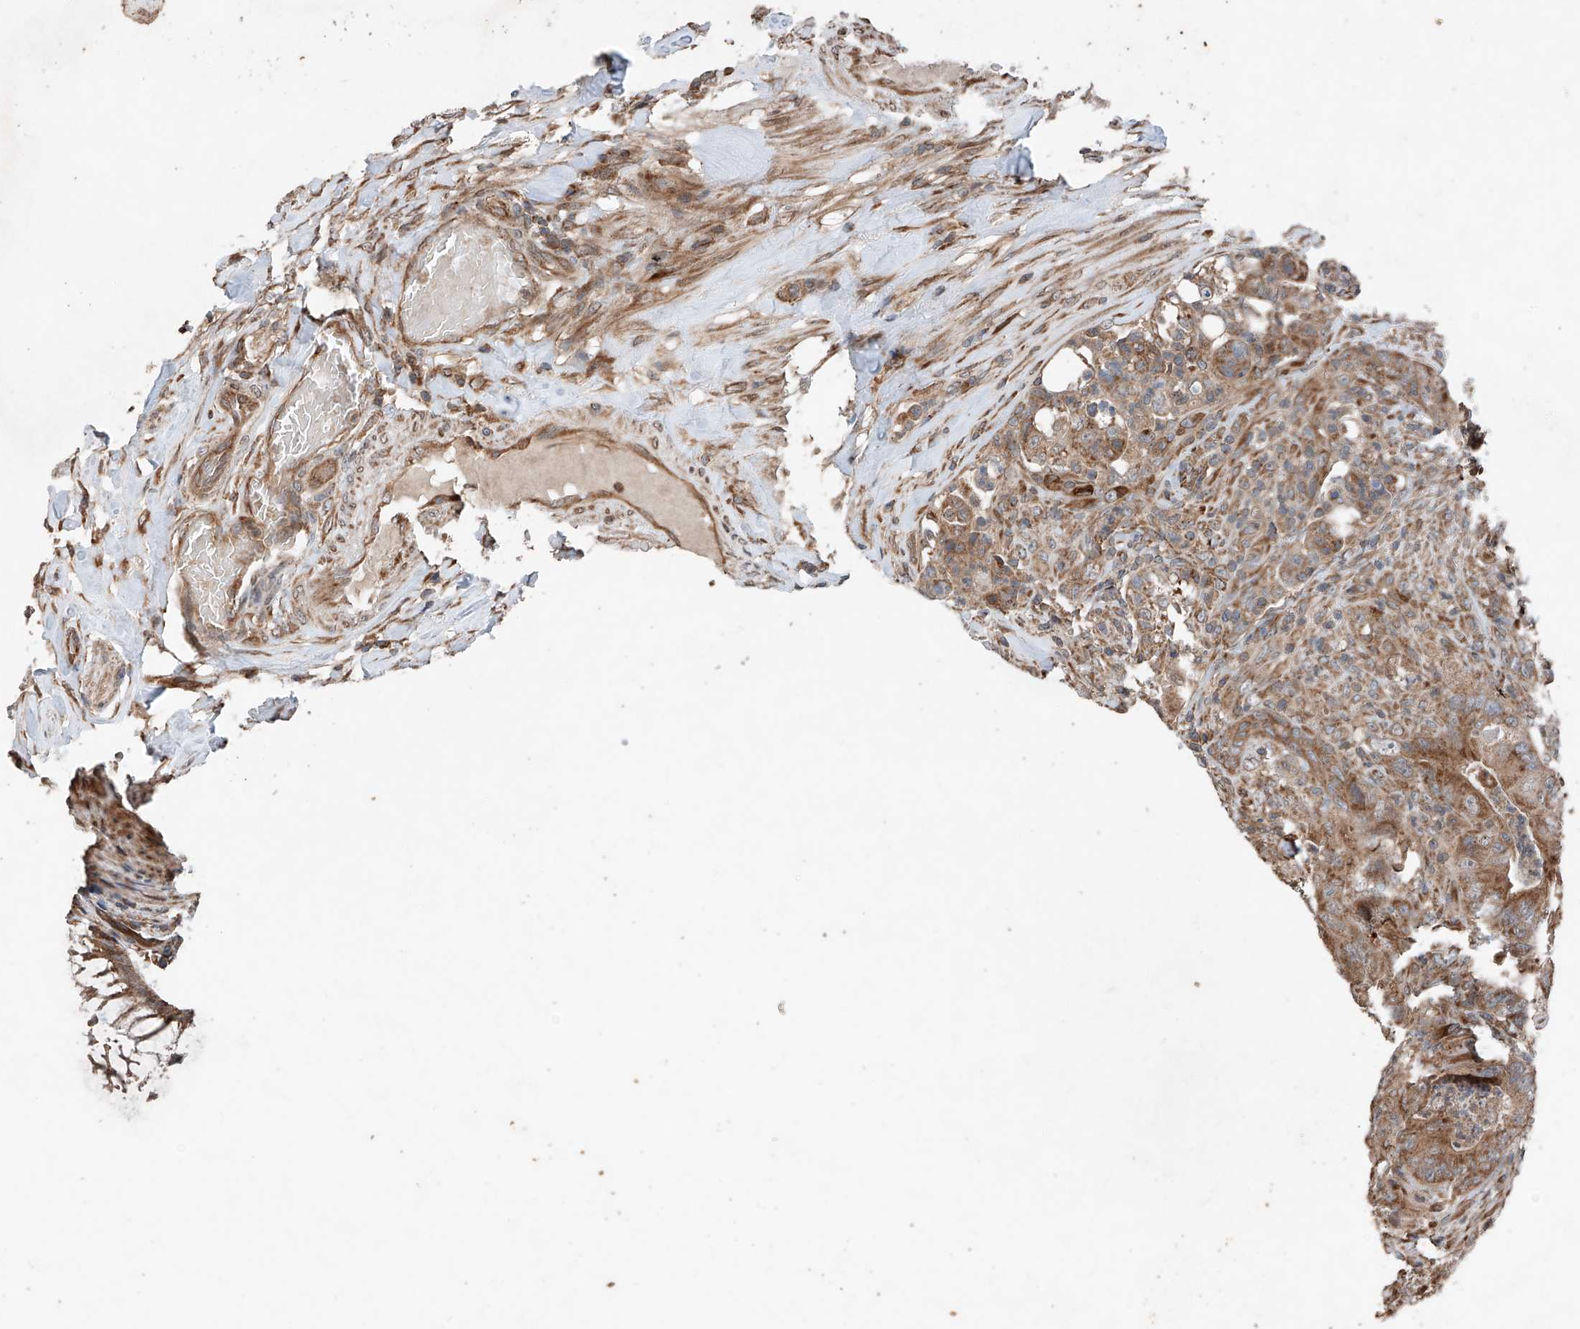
{"staining": {"intensity": "strong", "quantity": ">75%", "location": "cytoplasmic/membranous"}, "tissue": "colorectal cancer", "cell_type": "Tumor cells", "image_type": "cancer", "snomed": [{"axis": "morphology", "description": "Normal tissue, NOS"}, {"axis": "topography", "description": "Colon"}], "caption": "A high-resolution micrograph shows immunohistochemistry (IHC) staining of colorectal cancer, which demonstrates strong cytoplasmic/membranous staining in about >75% of tumor cells.", "gene": "AP4B1", "patient": {"sex": "female", "age": 82}}